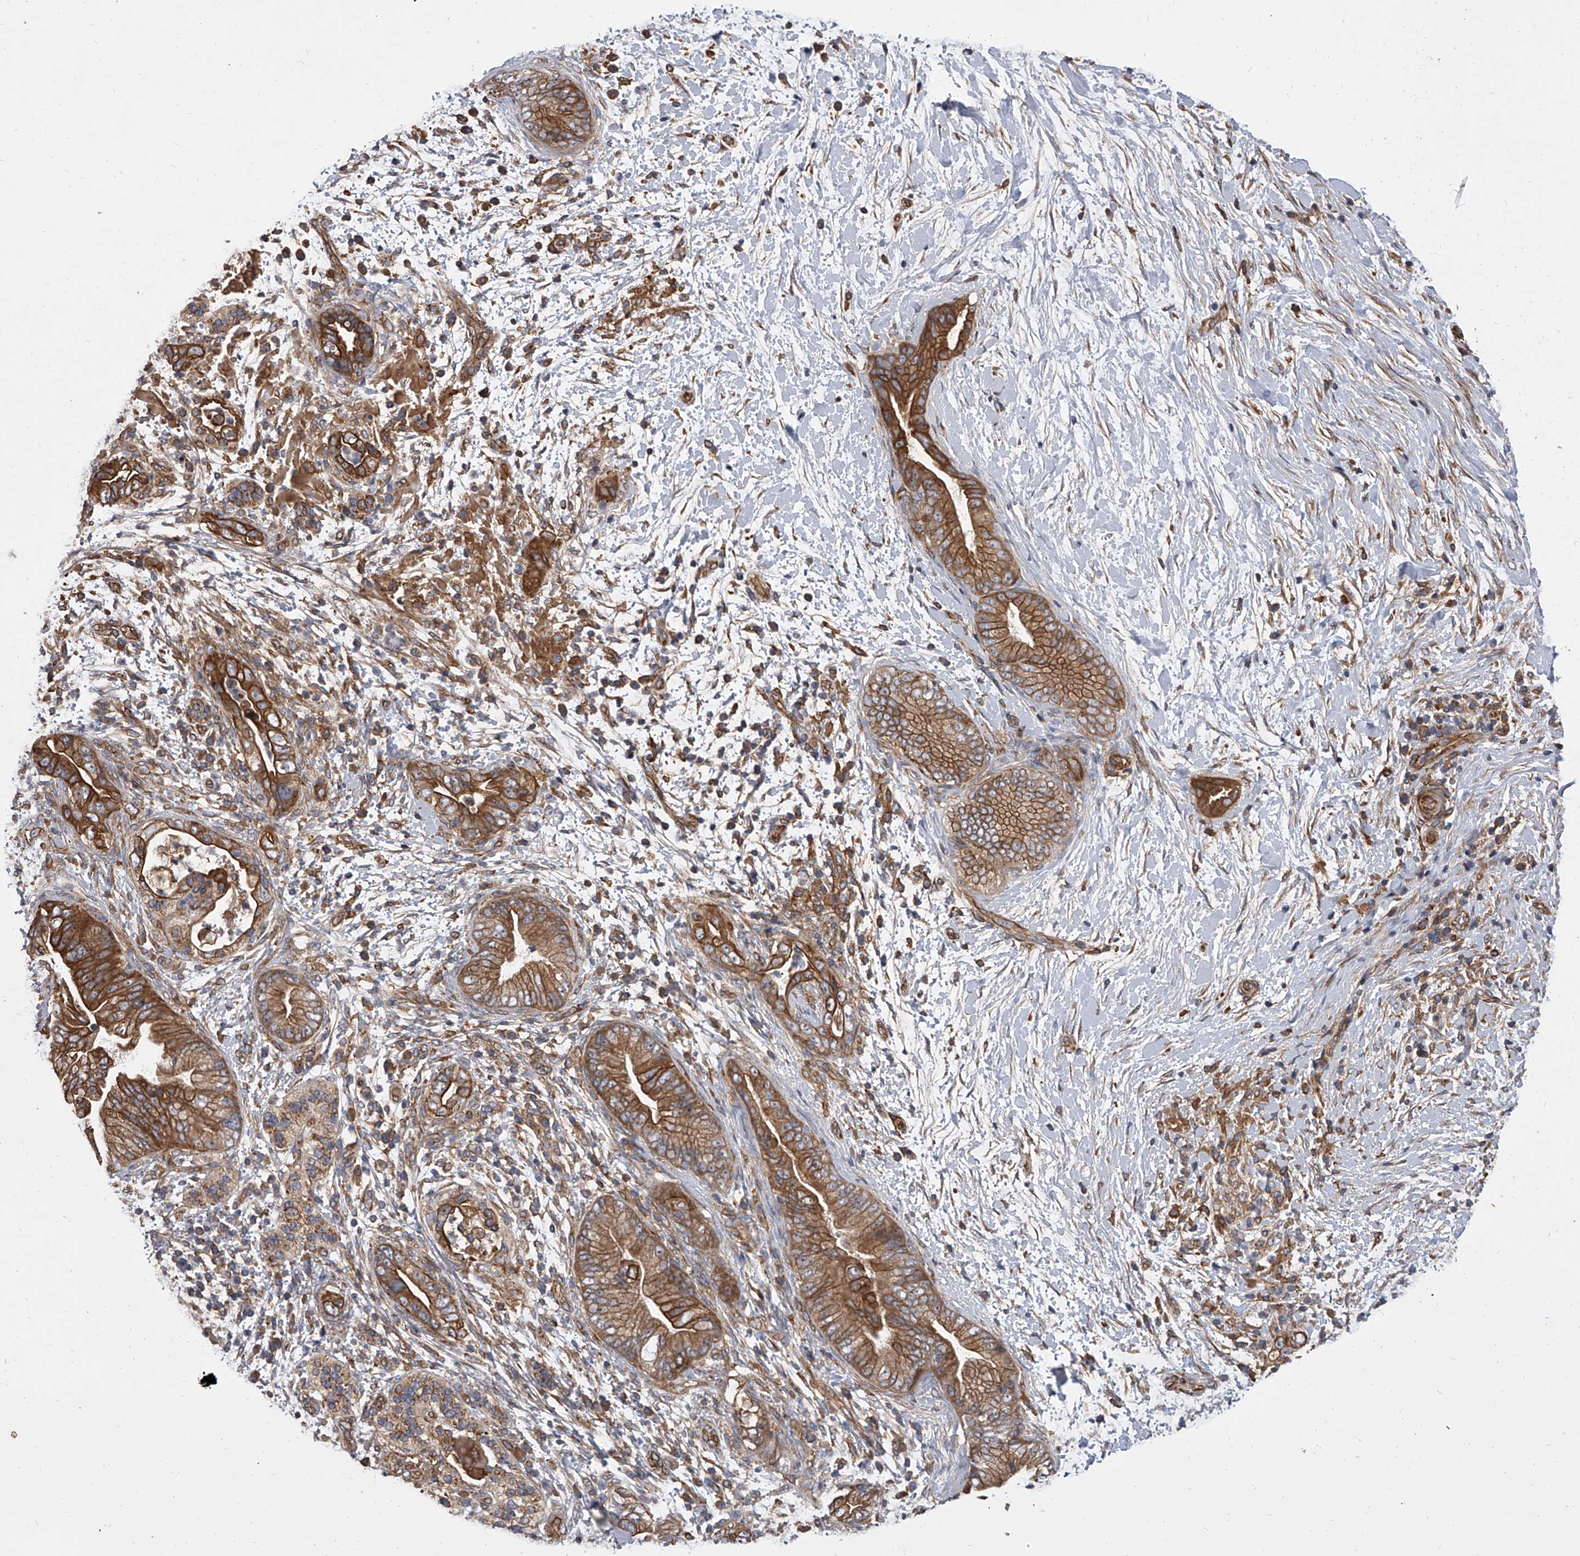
{"staining": {"intensity": "strong", "quantity": ">75%", "location": "cytoplasmic/membranous"}, "tissue": "pancreatic cancer", "cell_type": "Tumor cells", "image_type": "cancer", "snomed": [{"axis": "morphology", "description": "Adenocarcinoma, NOS"}, {"axis": "topography", "description": "Pancreas"}], "caption": "Immunohistochemistry of human pancreatic adenocarcinoma reveals high levels of strong cytoplasmic/membranous staining in approximately >75% of tumor cells.", "gene": "EXOC4", "patient": {"sex": "male", "age": 75}}